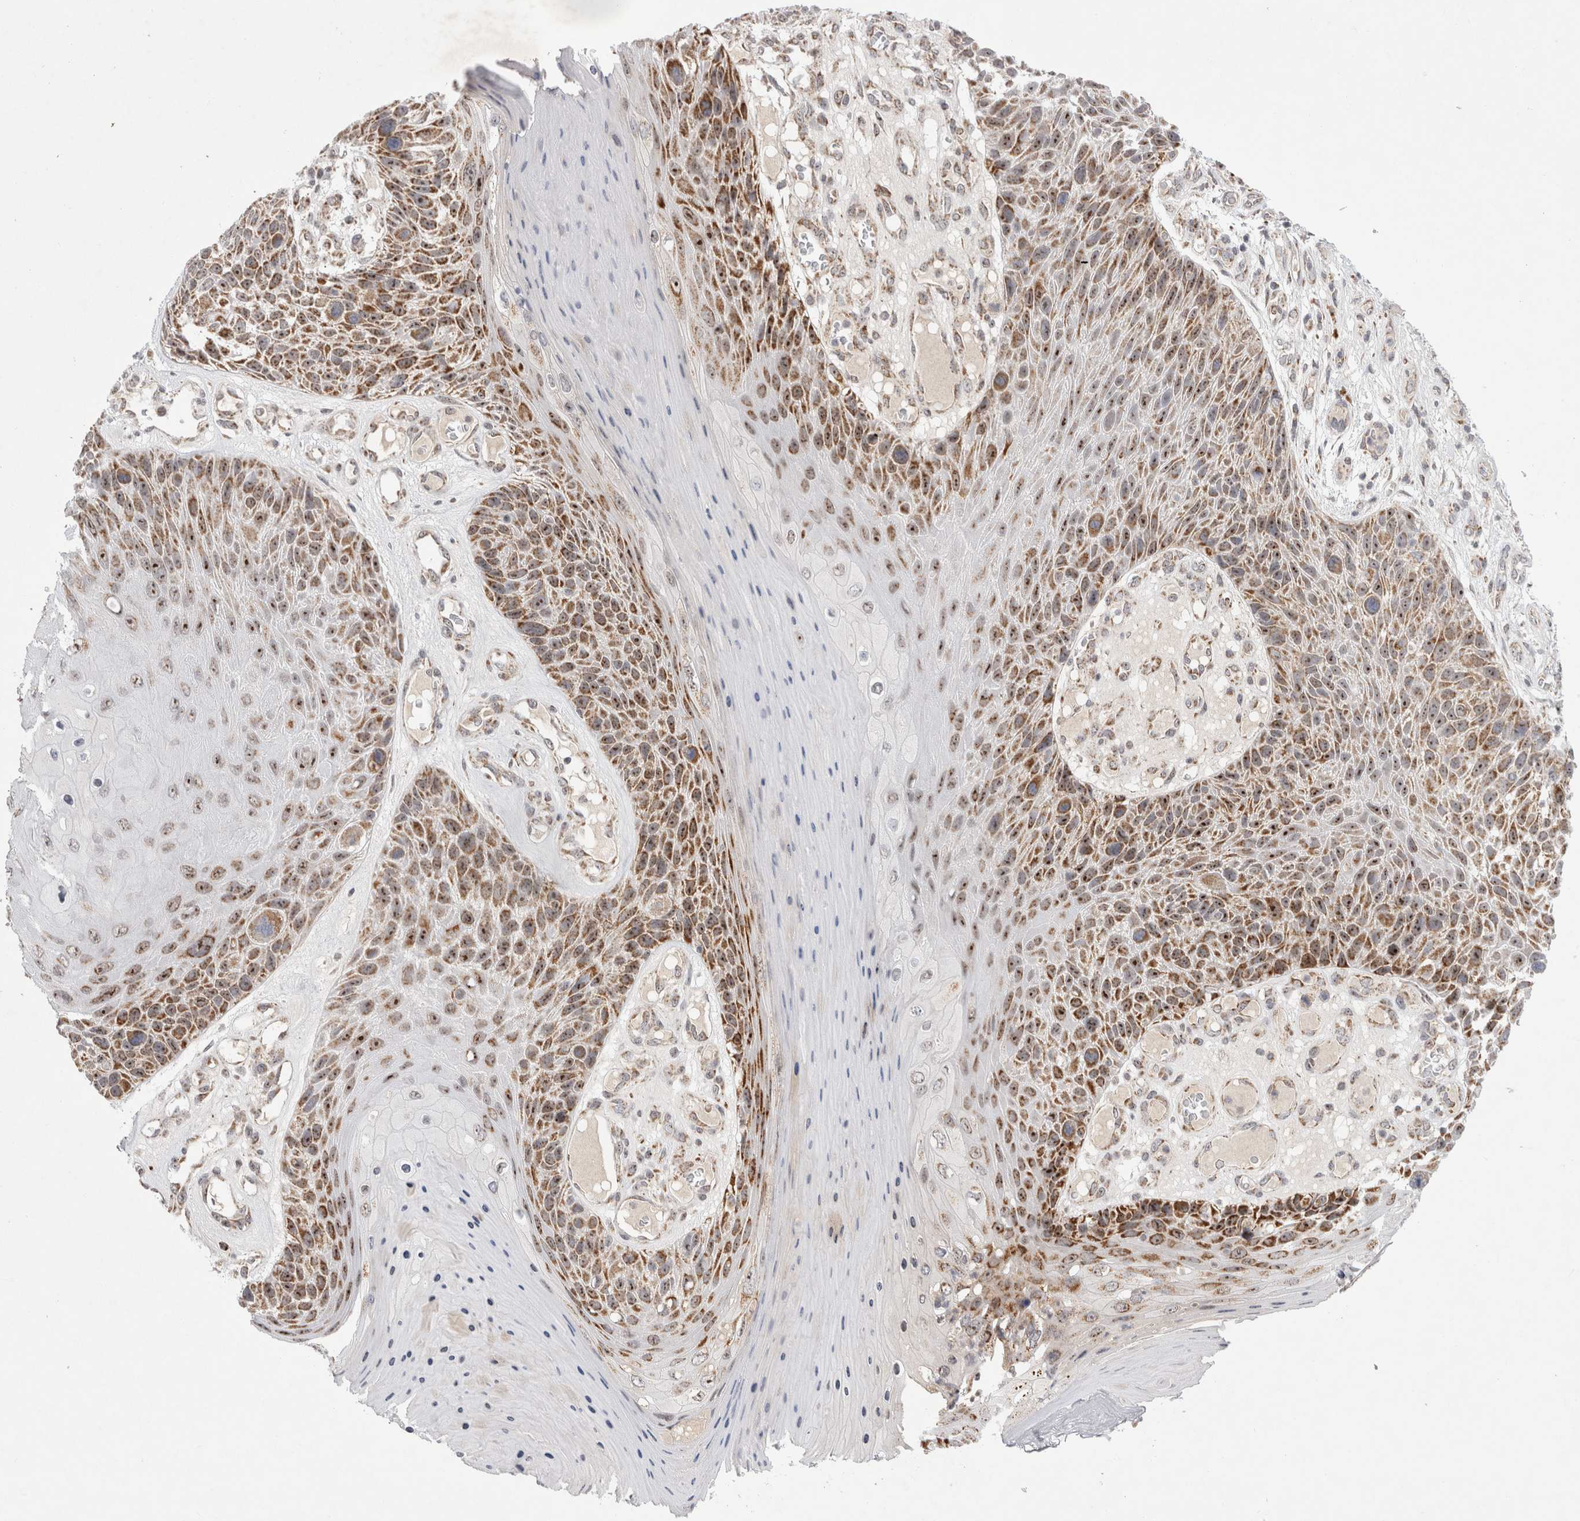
{"staining": {"intensity": "moderate", "quantity": ">75%", "location": "cytoplasmic/membranous,nuclear"}, "tissue": "skin cancer", "cell_type": "Tumor cells", "image_type": "cancer", "snomed": [{"axis": "morphology", "description": "Squamous cell carcinoma, NOS"}, {"axis": "topography", "description": "Skin"}], "caption": "Skin squamous cell carcinoma stained with DAB immunohistochemistry (IHC) shows medium levels of moderate cytoplasmic/membranous and nuclear positivity in approximately >75% of tumor cells. The staining was performed using DAB to visualize the protein expression in brown, while the nuclei were stained in blue with hematoxylin (Magnification: 20x).", "gene": "MRPL37", "patient": {"sex": "female", "age": 88}}